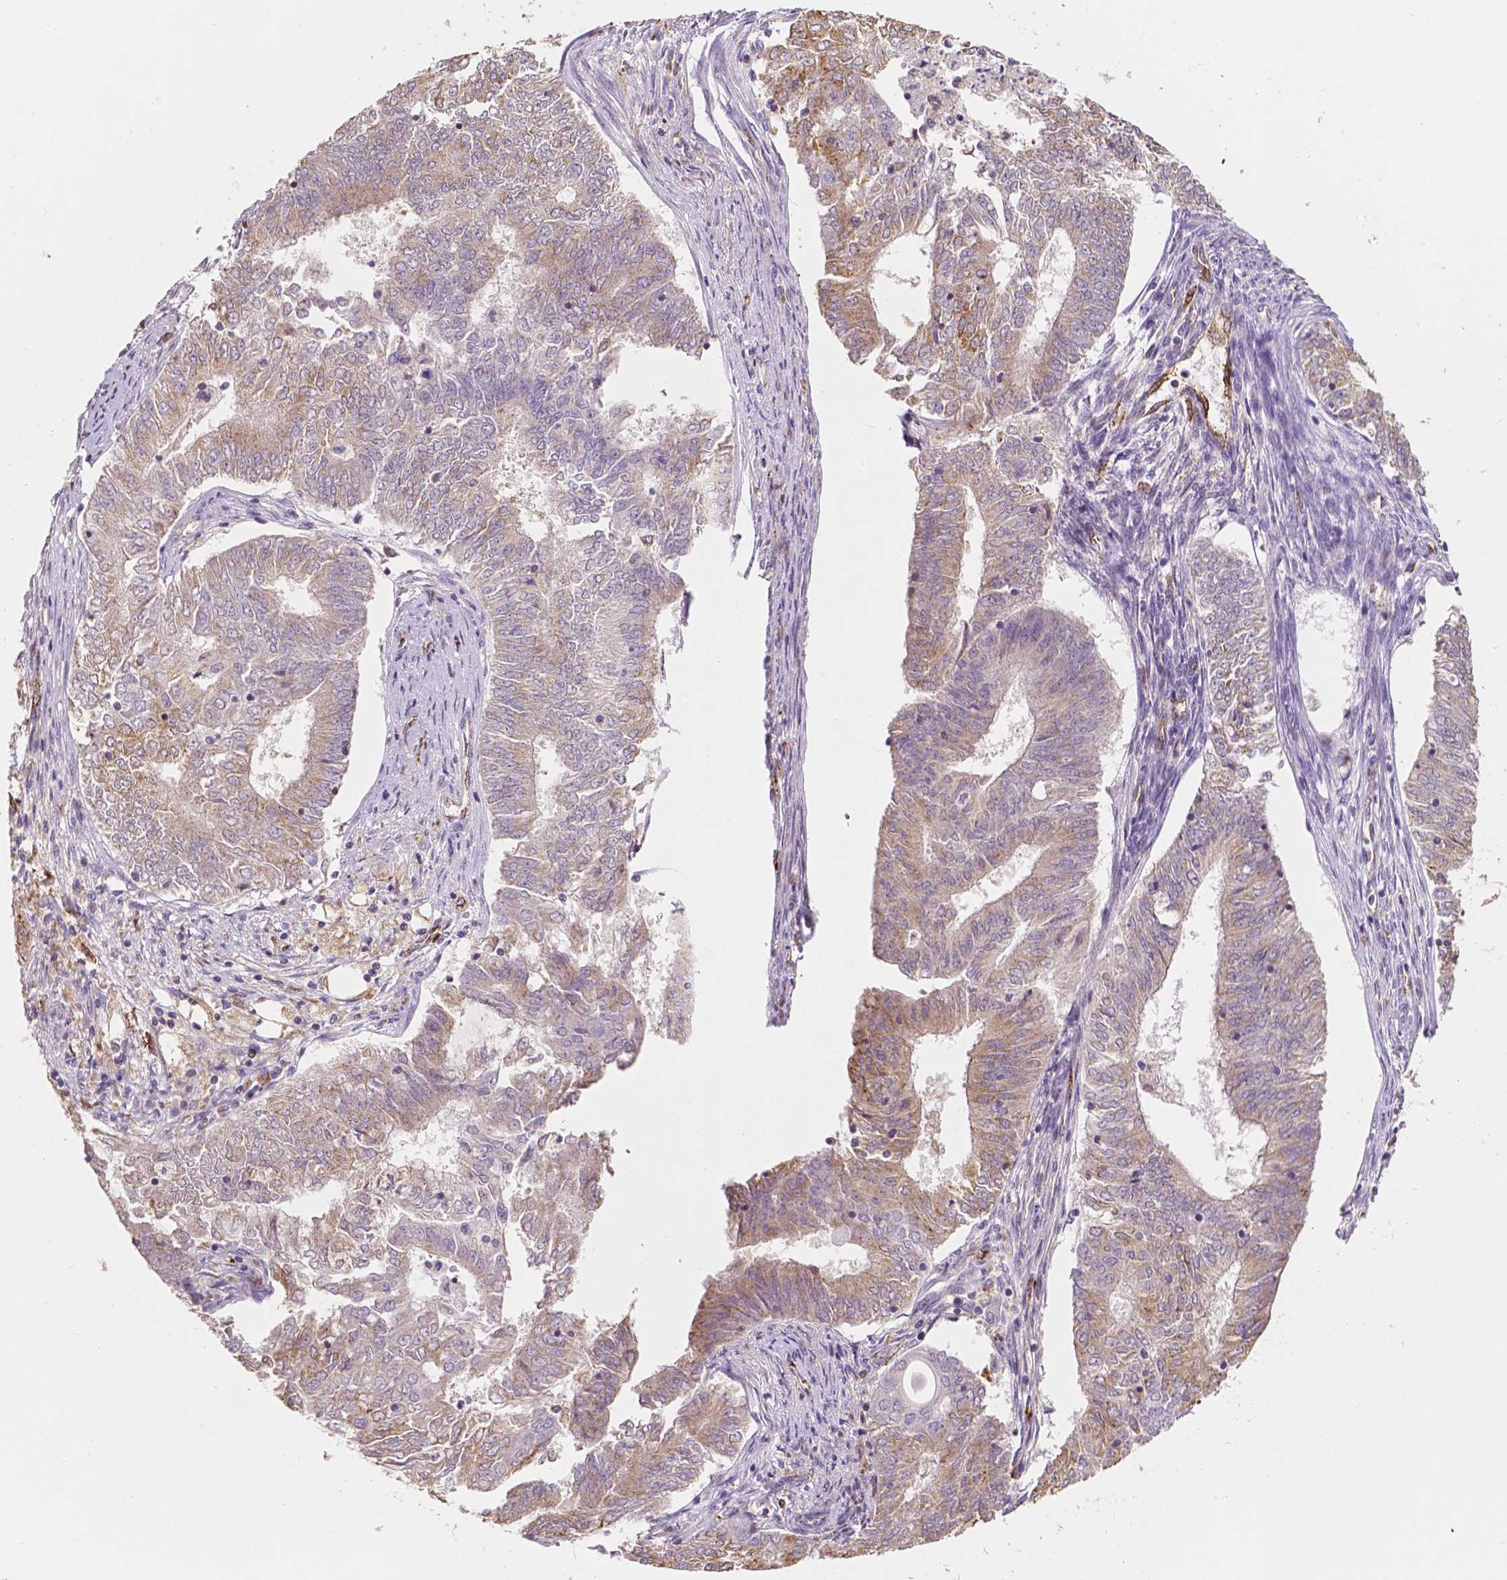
{"staining": {"intensity": "weak", "quantity": "25%-75%", "location": "cytoplasmic/membranous"}, "tissue": "endometrial cancer", "cell_type": "Tumor cells", "image_type": "cancer", "snomed": [{"axis": "morphology", "description": "Adenocarcinoma, NOS"}, {"axis": "topography", "description": "Endometrium"}], "caption": "About 25%-75% of tumor cells in adenocarcinoma (endometrial) show weak cytoplasmic/membranous protein staining as visualized by brown immunohistochemical staining.", "gene": "SLC22A4", "patient": {"sex": "female", "age": 62}}